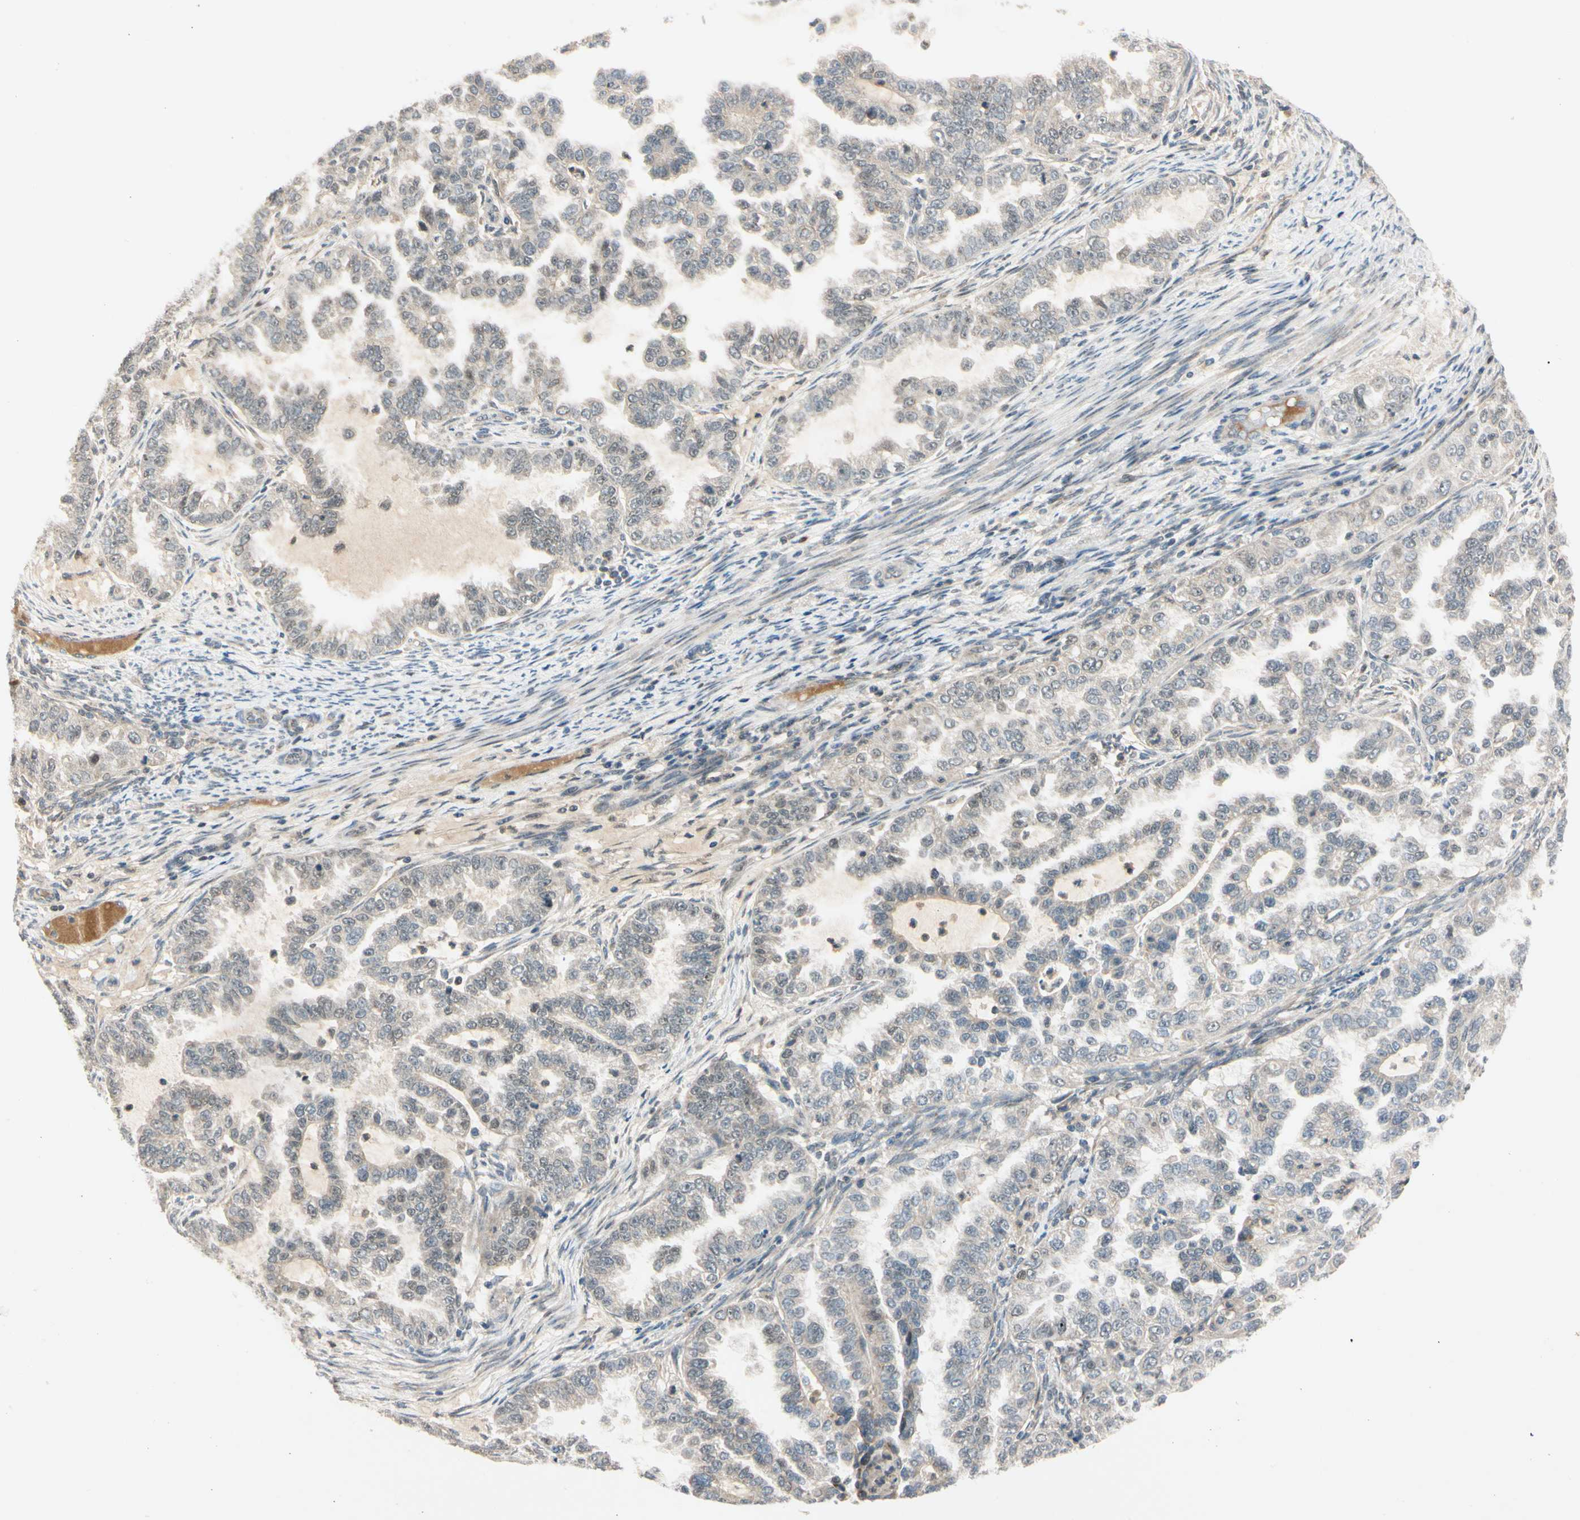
{"staining": {"intensity": "negative", "quantity": "none", "location": "none"}, "tissue": "endometrial cancer", "cell_type": "Tumor cells", "image_type": "cancer", "snomed": [{"axis": "morphology", "description": "Adenocarcinoma, NOS"}, {"axis": "topography", "description": "Endometrium"}], "caption": "Tumor cells are negative for brown protein staining in adenocarcinoma (endometrial). The staining is performed using DAB (3,3'-diaminobenzidine) brown chromogen with nuclei counter-stained in using hematoxylin.", "gene": "RIOX2", "patient": {"sex": "female", "age": 85}}